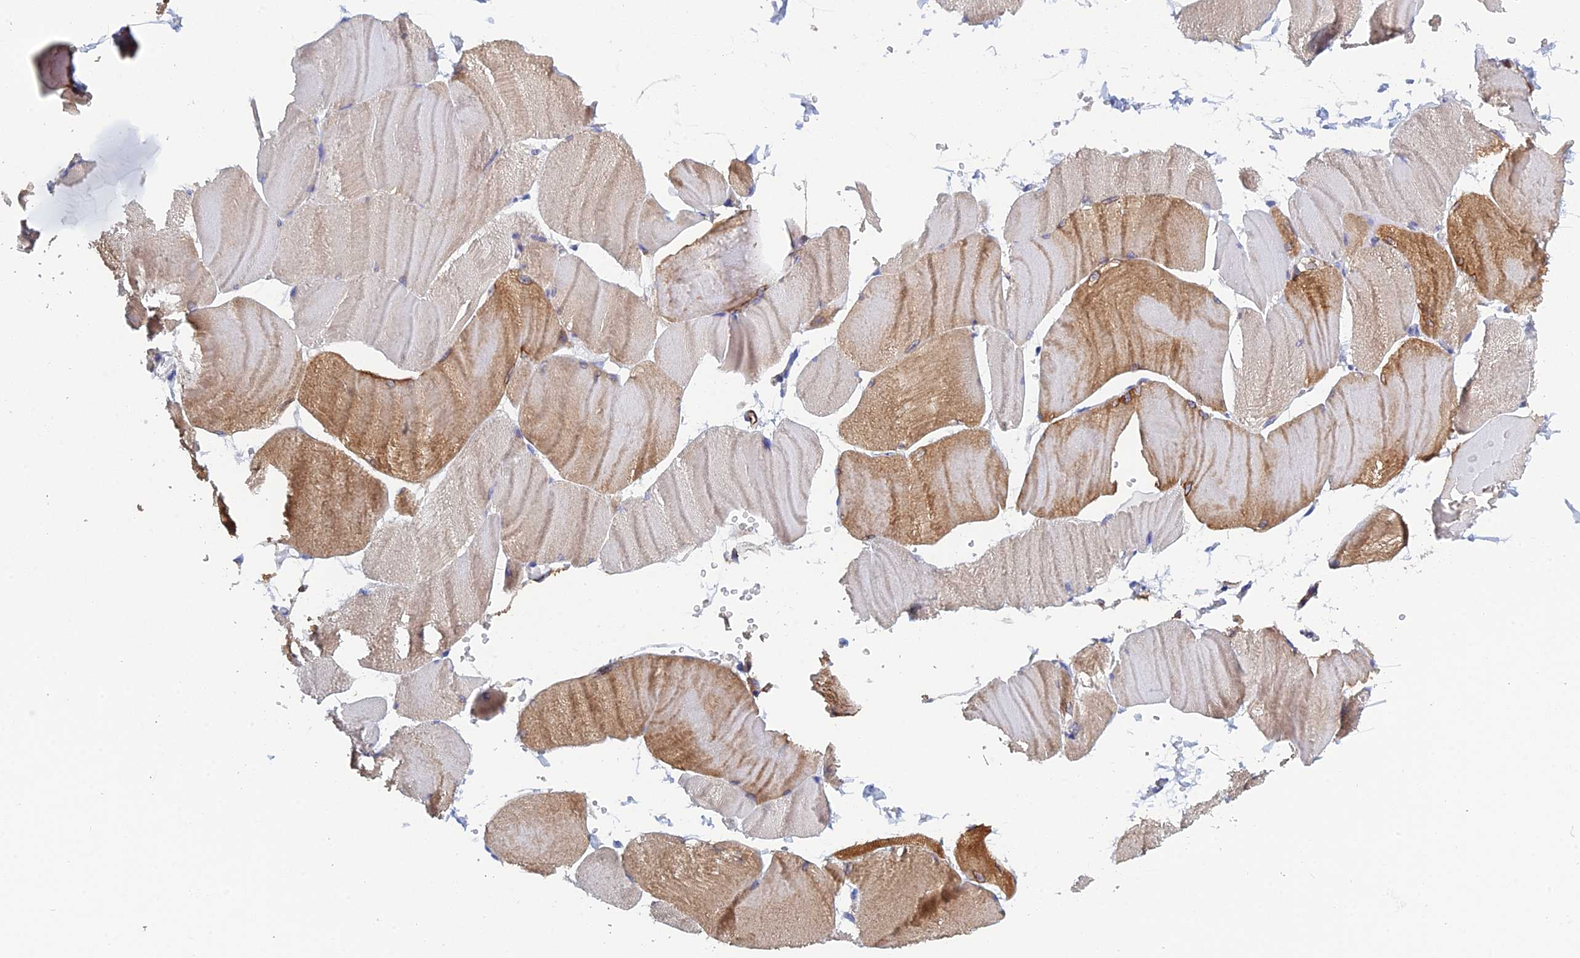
{"staining": {"intensity": "moderate", "quantity": "<25%", "location": "cytoplasmic/membranous"}, "tissue": "skeletal muscle", "cell_type": "Myocytes", "image_type": "normal", "snomed": [{"axis": "morphology", "description": "Normal tissue, NOS"}, {"axis": "morphology", "description": "Basal cell carcinoma"}, {"axis": "topography", "description": "Skeletal muscle"}], "caption": "Myocytes exhibit moderate cytoplasmic/membranous staining in approximately <25% of cells in unremarkable skeletal muscle.", "gene": "PCDHA8", "patient": {"sex": "female", "age": 64}}